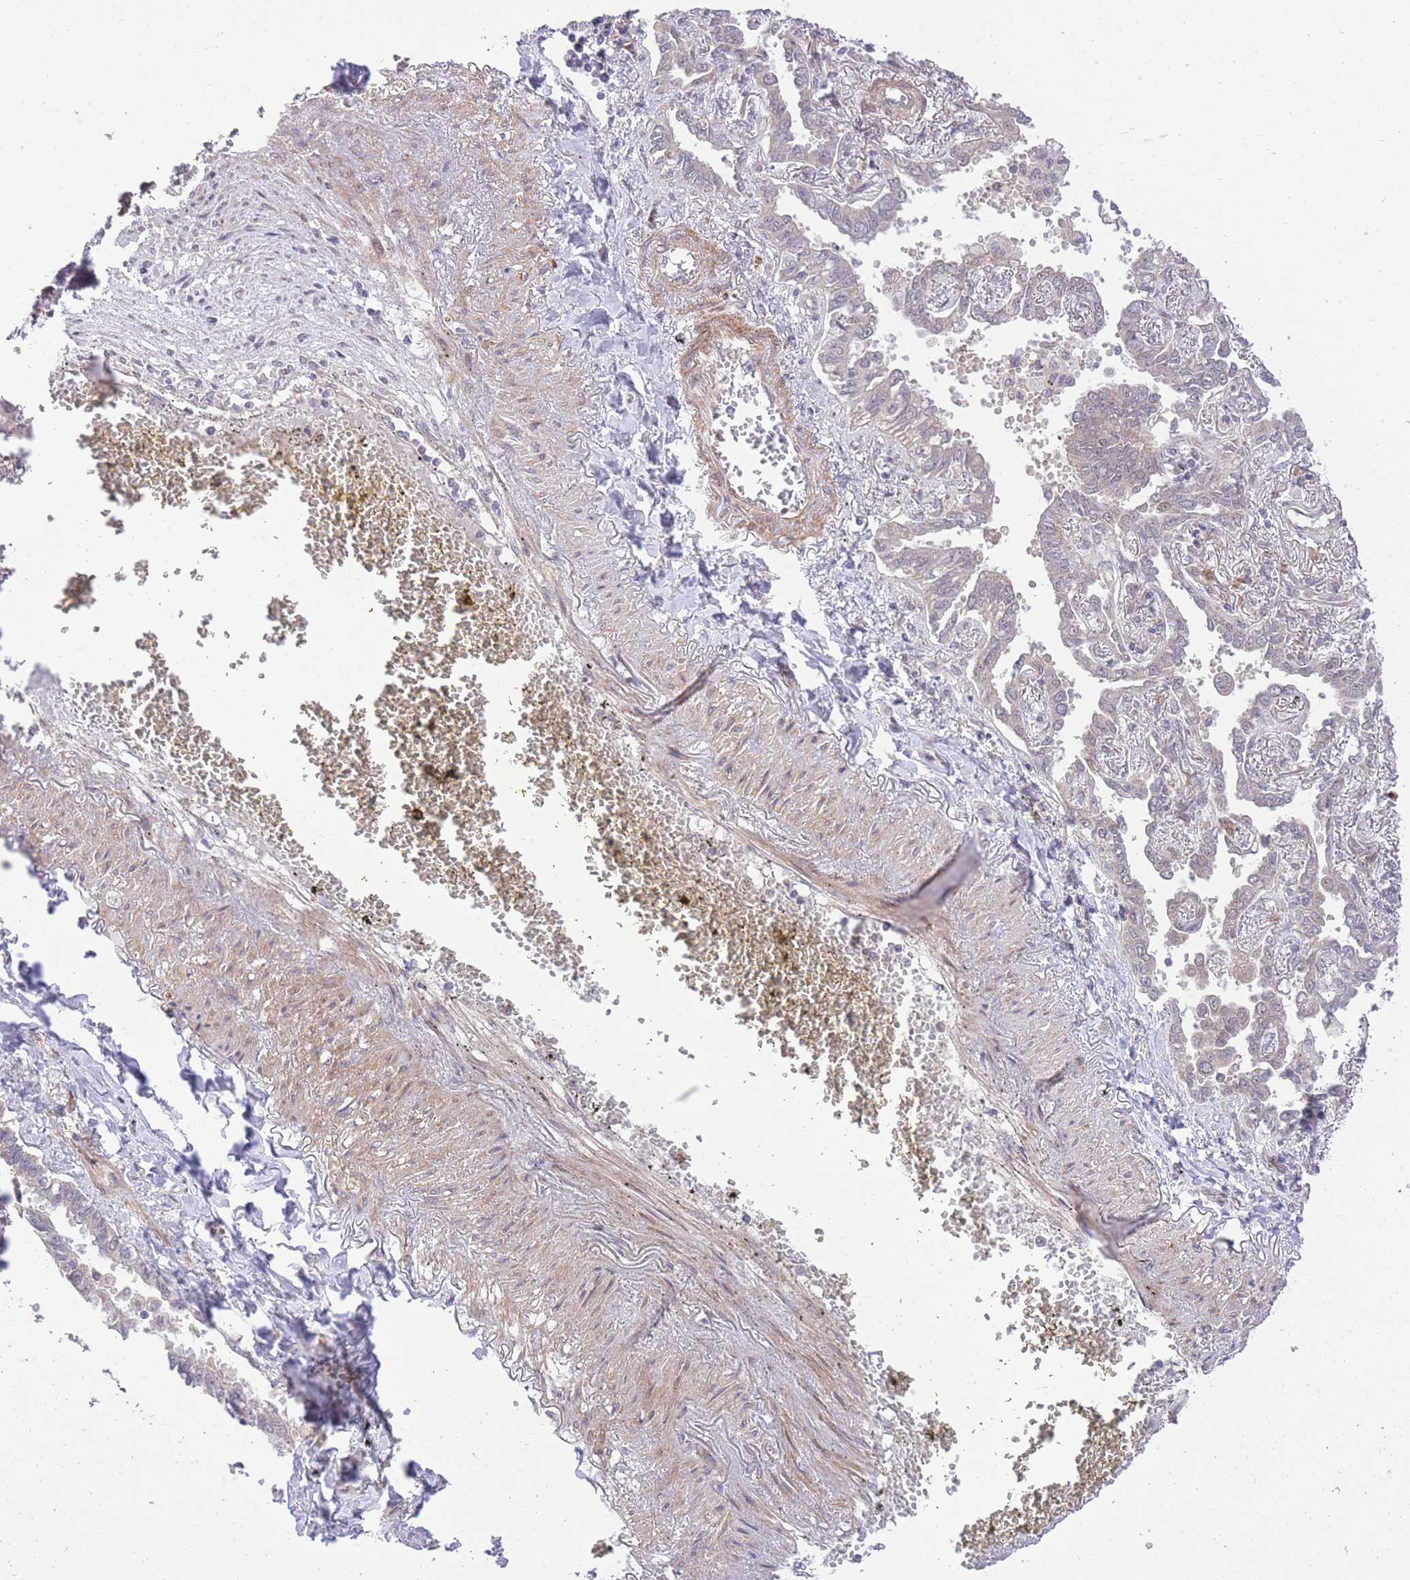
{"staining": {"intensity": "weak", "quantity": "<25%", "location": "cytoplasmic/membranous"}, "tissue": "lung cancer", "cell_type": "Tumor cells", "image_type": "cancer", "snomed": [{"axis": "morphology", "description": "Adenocarcinoma, NOS"}, {"axis": "topography", "description": "Lung"}], "caption": "Protein analysis of adenocarcinoma (lung) exhibits no significant positivity in tumor cells.", "gene": "ELOA2", "patient": {"sex": "male", "age": 67}}